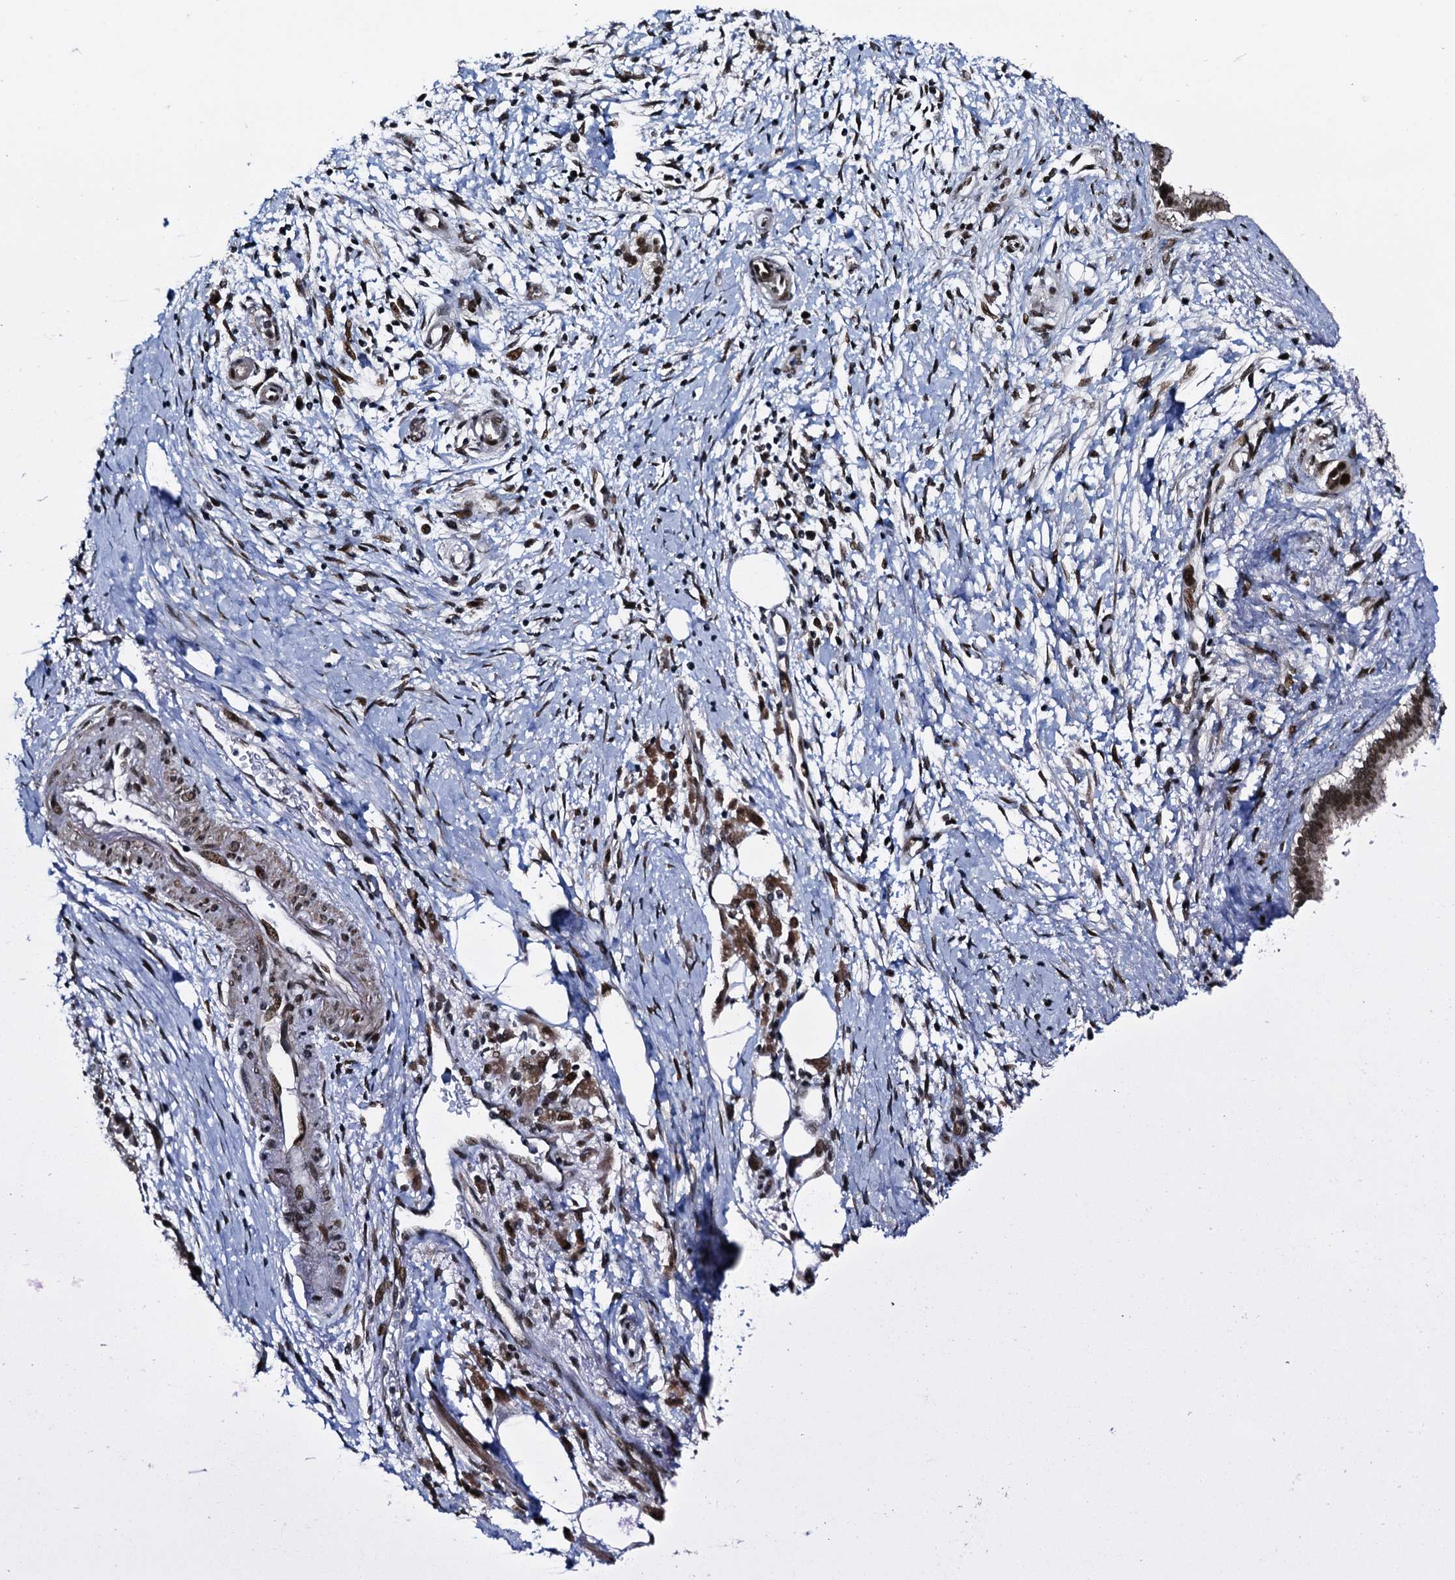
{"staining": {"intensity": "moderate", "quantity": ">75%", "location": "cytoplasmic/membranous,nuclear"}, "tissue": "pancreatic cancer", "cell_type": "Tumor cells", "image_type": "cancer", "snomed": [{"axis": "morphology", "description": "Adenocarcinoma, NOS"}, {"axis": "topography", "description": "Pancreas"}], "caption": "Immunohistochemical staining of adenocarcinoma (pancreatic) demonstrates medium levels of moderate cytoplasmic/membranous and nuclear protein expression in about >75% of tumor cells.", "gene": "RUFY2", "patient": {"sex": "male", "age": 58}}